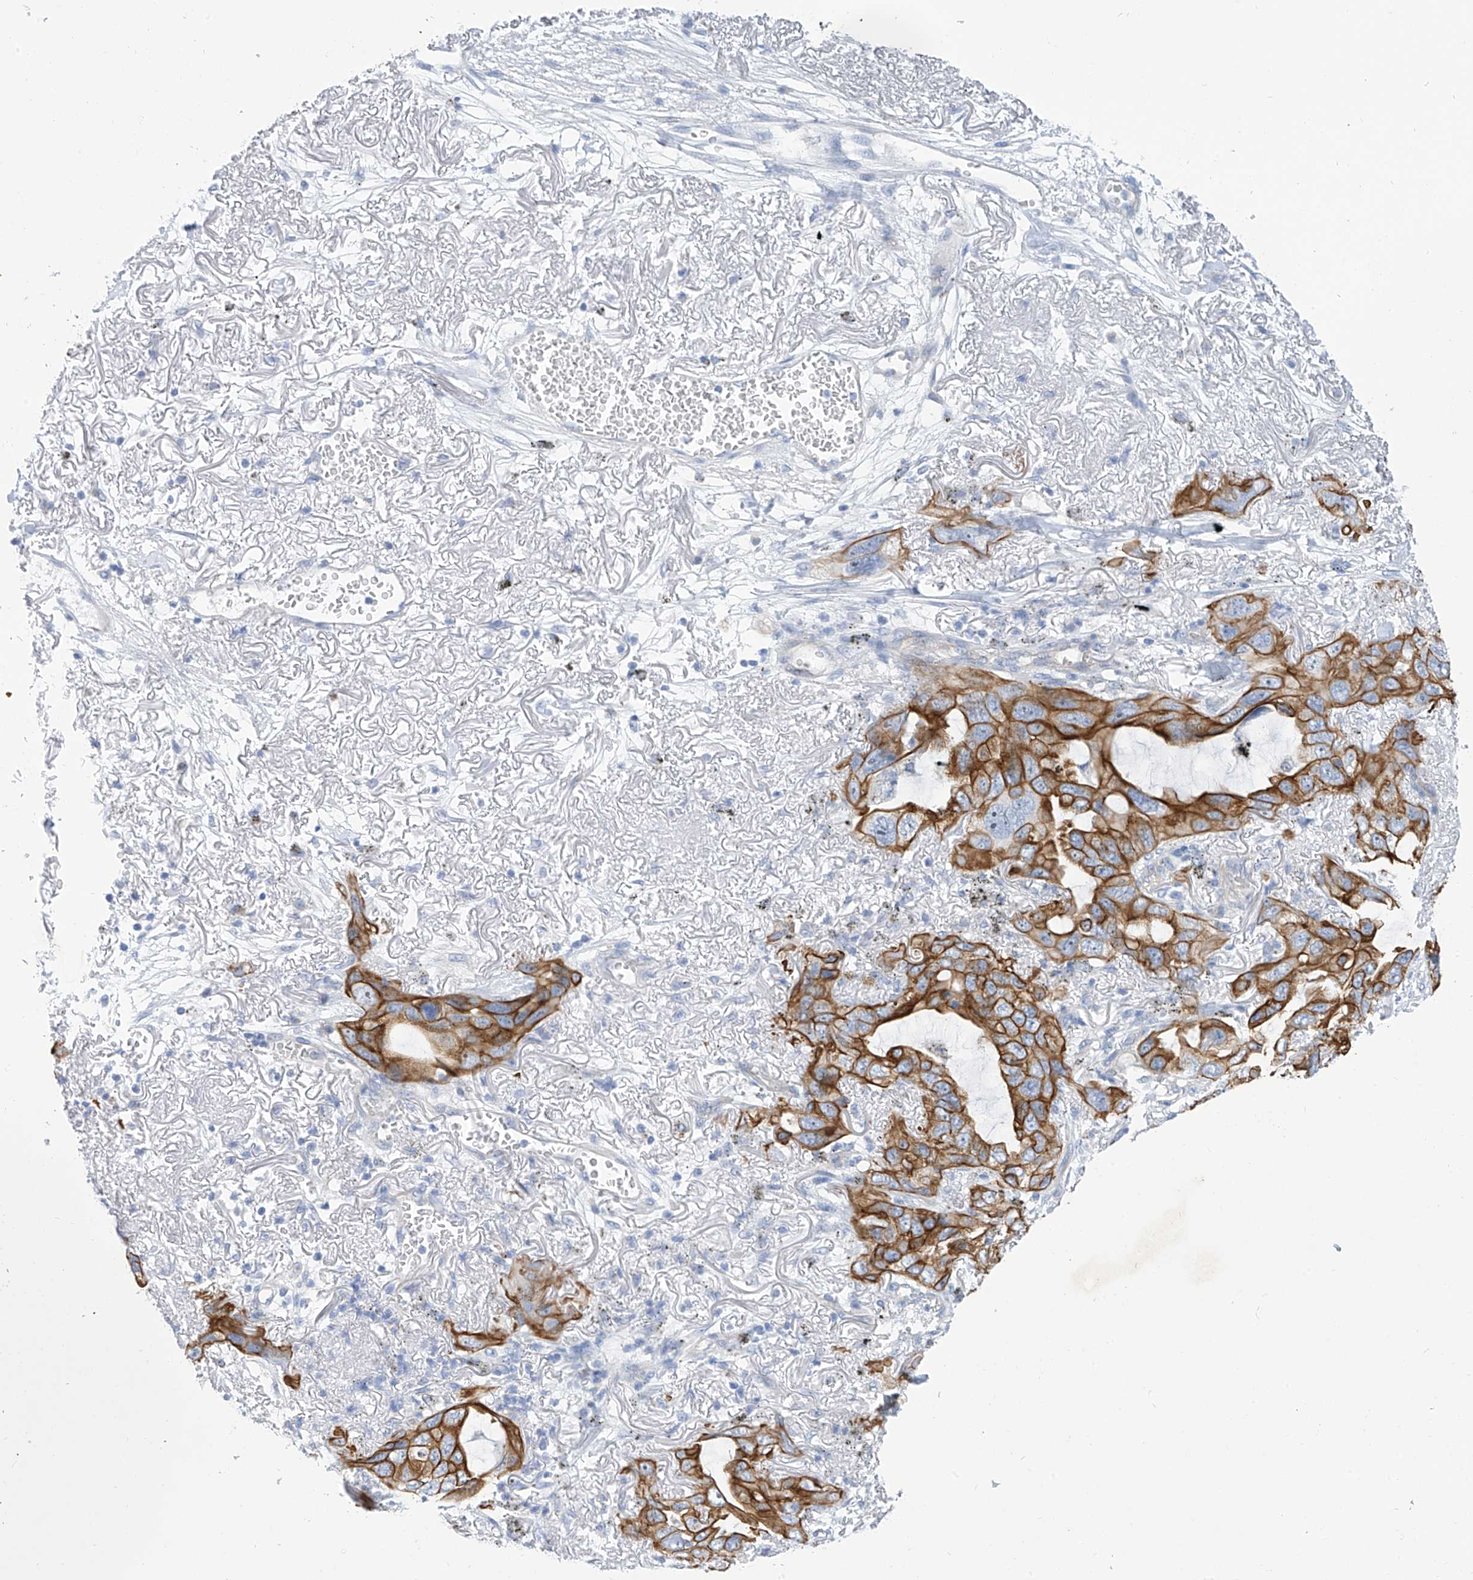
{"staining": {"intensity": "moderate", "quantity": ">75%", "location": "cytoplasmic/membranous"}, "tissue": "lung cancer", "cell_type": "Tumor cells", "image_type": "cancer", "snomed": [{"axis": "morphology", "description": "Squamous cell carcinoma, NOS"}, {"axis": "topography", "description": "Lung"}], "caption": "Squamous cell carcinoma (lung) stained with a brown dye reveals moderate cytoplasmic/membranous positive expression in approximately >75% of tumor cells.", "gene": "PIK3C2B", "patient": {"sex": "female", "age": 73}}